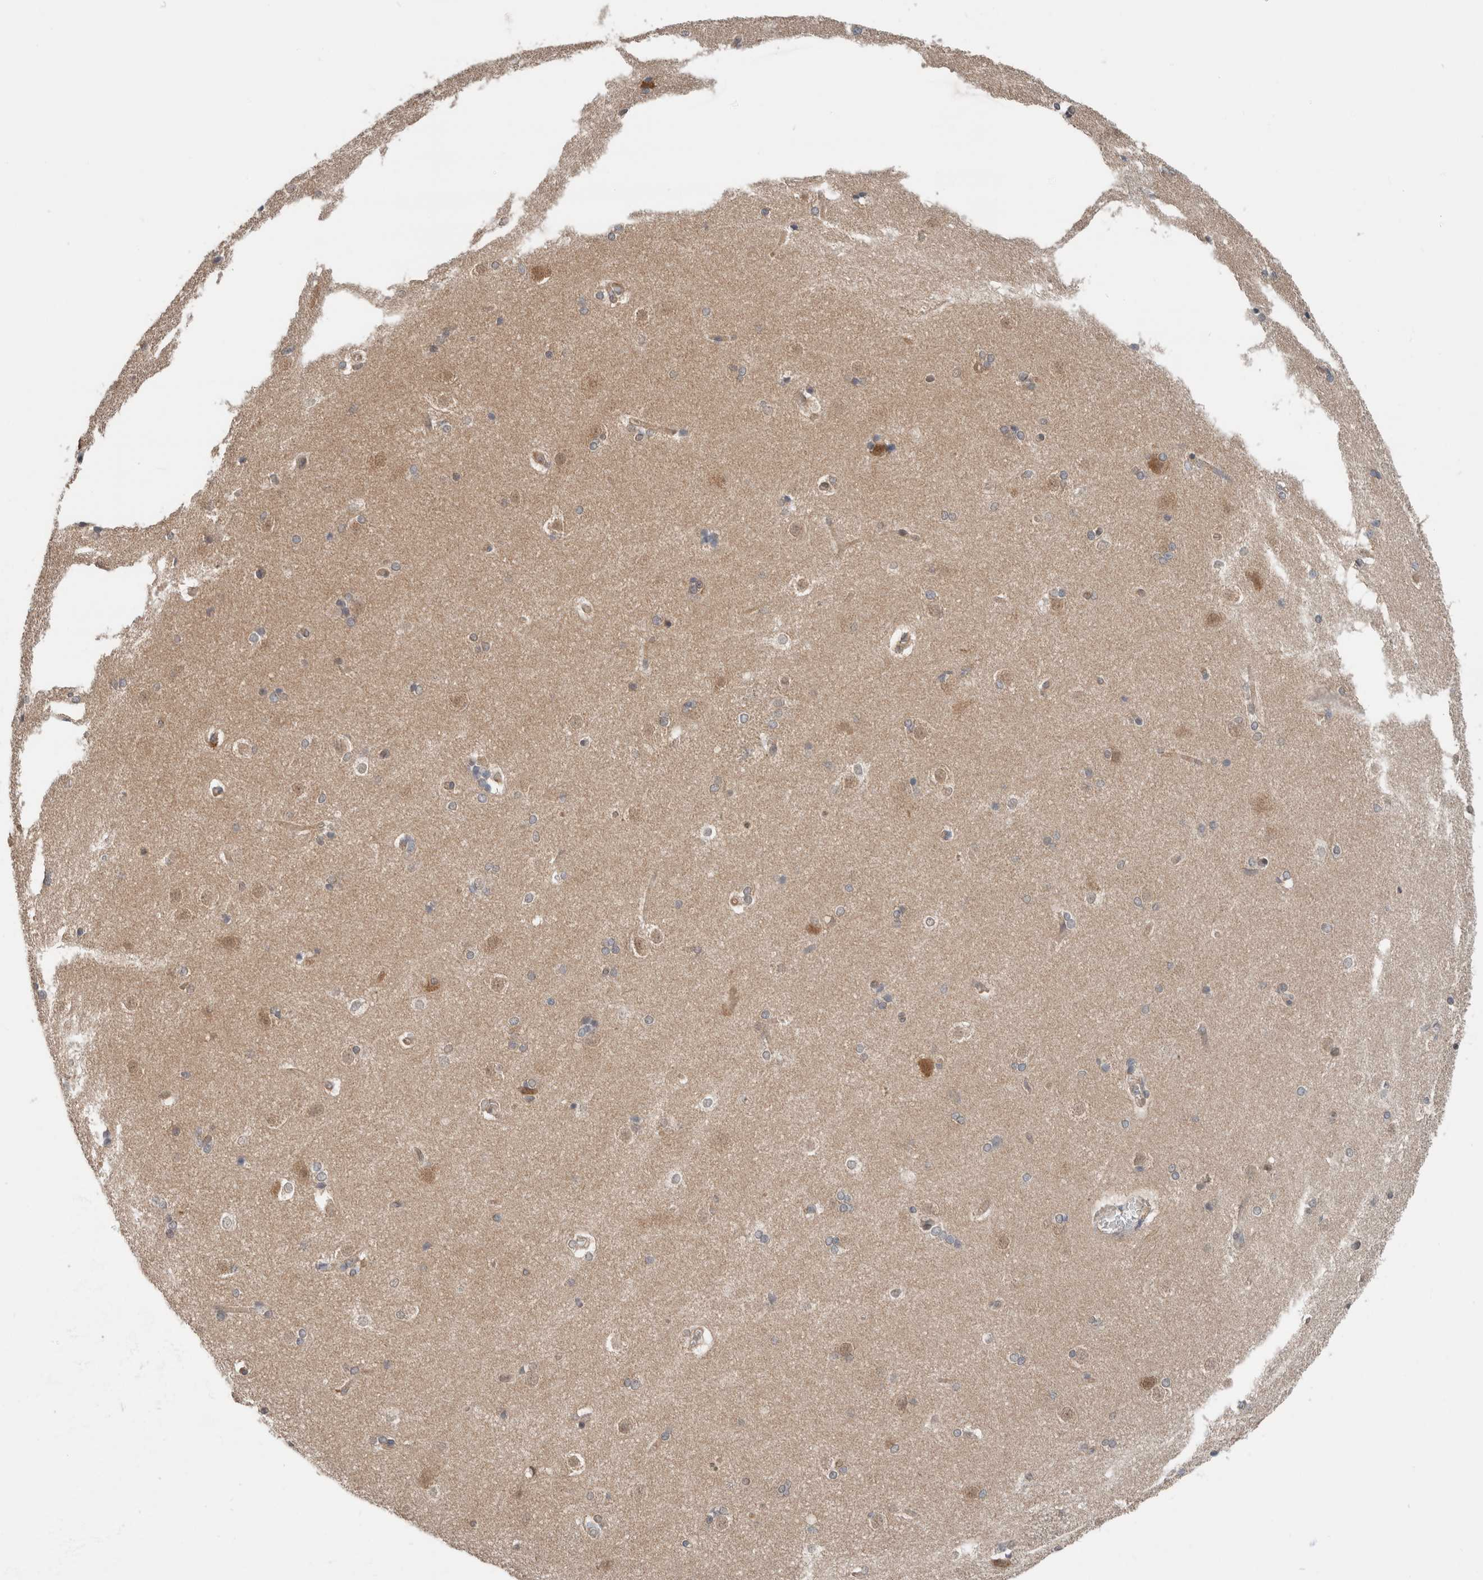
{"staining": {"intensity": "weak", "quantity": "<25%", "location": "nuclear"}, "tissue": "caudate", "cell_type": "Glial cells", "image_type": "normal", "snomed": [{"axis": "morphology", "description": "Normal tissue, NOS"}, {"axis": "topography", "description": "Lateral ventricle wall"}], "caption": "Immunohistochemistry (IHC) micrograph of normal caudate stained for a protein (brown), which shows no staining in glial cells. (DAB IHC visualized using brightfield microscopy, high magnification).", "gene": "XPNPEP1", "patient": {"sex": "female", "age": 19}}